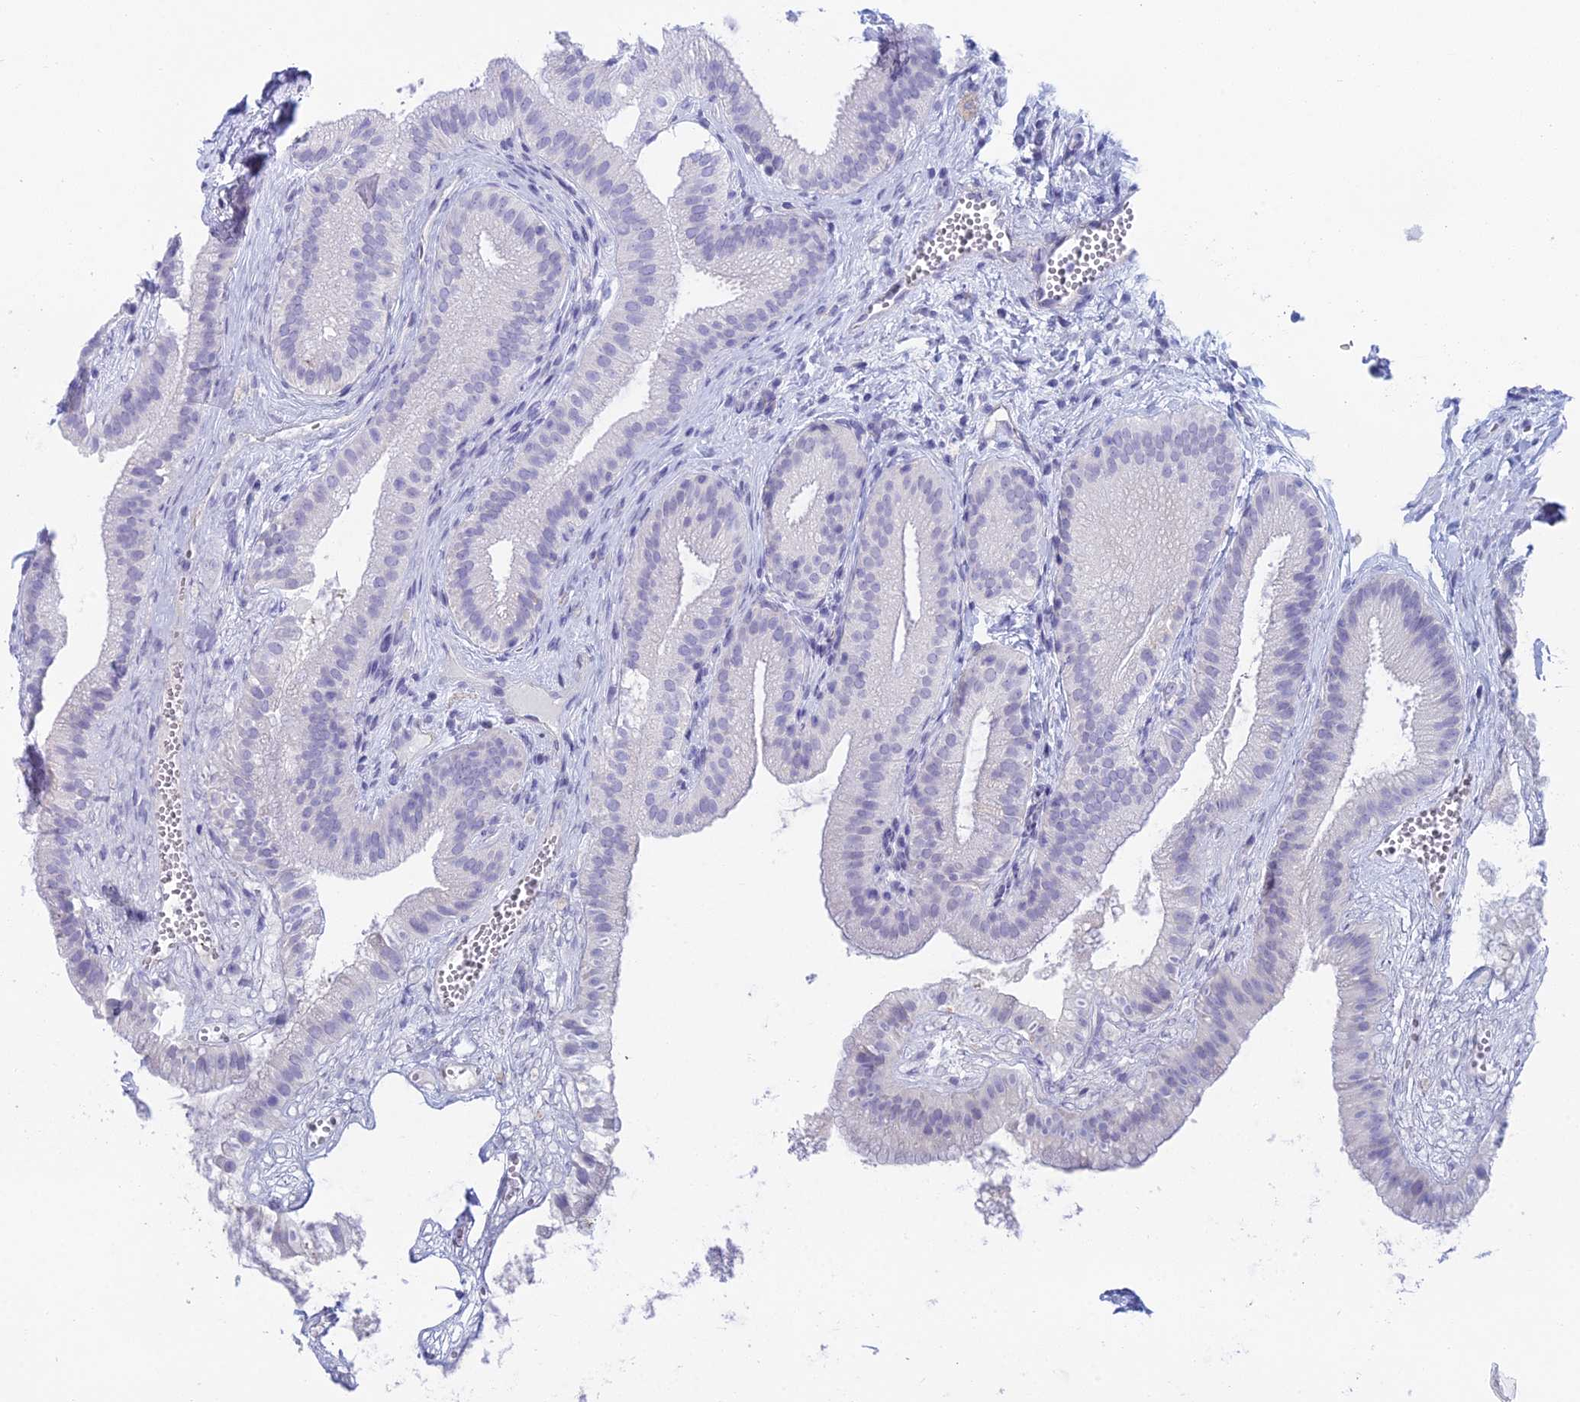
{"staining": {"intensity": "negative", "quantity": "none", "location": "none"}, "tissue": "gallbladder", "cell_type": "Glandular cells", "image_type": "normal", "snomed": [{"axis": "morphology", "description": "Normal tissue, NOS"}, {"axis": "topography", "description": "Gallbladder"}], "caption": "Protein analysis of benign gallbladder exhibits no significant staining in glandular cells.", "gene": "TMEM161B", "patient": {"sex": "female", "age": 54}}